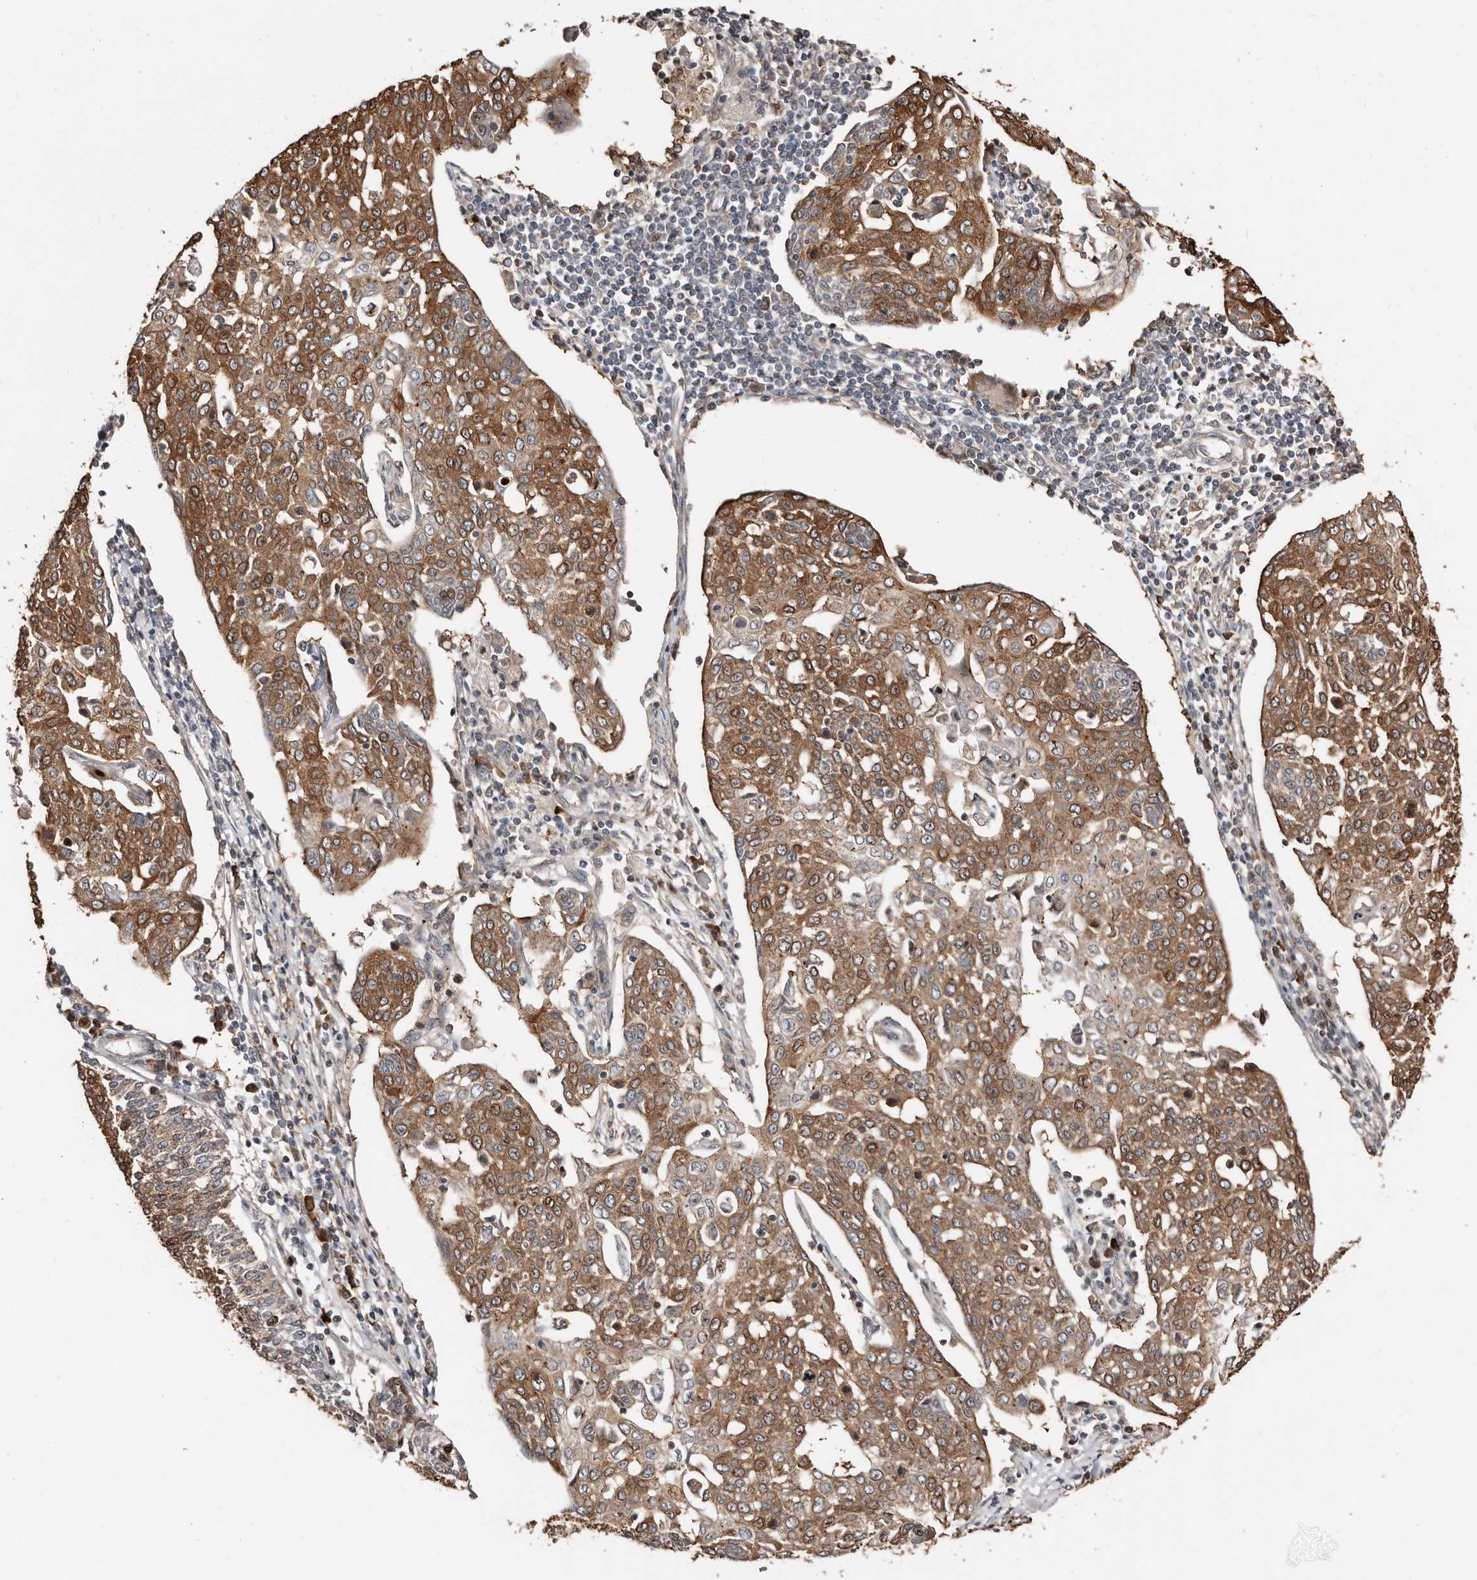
{"staining": {"intensity": "moderate", "quantity": ">75%", "location": "cytoplasmic/membranous"}, "tissue": "cervical cancer", "cell_type": "Tumor cells", "image_type": "cancer", "snomed": [{"axis": "morphology", "description": "Squamous cell carcinoma, NOS"}, {"axis": "topography", "description": "Cervix"}], "caption": "A high-resolution micrograph shows IHC staining of cervical cancer (squamous cell carcinoma), which exhibits moderate cytoplasmic/membranous expression in about >75% of tumor cells.", "gene": "SMYD4", "patient": {"sex": "female", "age": 34}}